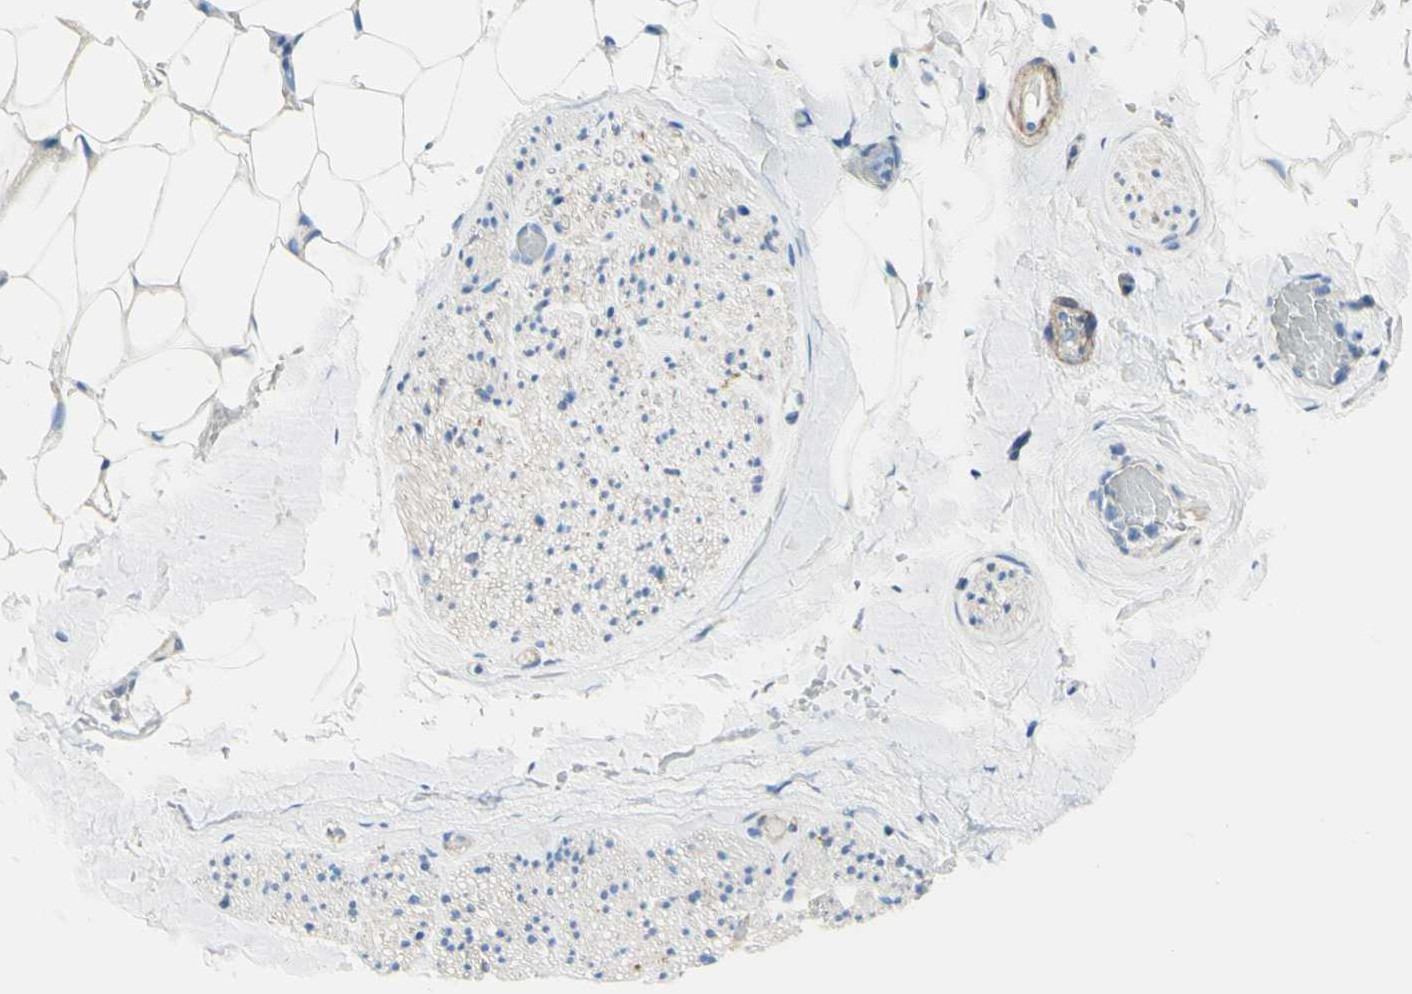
{"staining": {"intensity": "negative", "quantity": "none", "location": "none"}, "tissue": "adipose tissue", "cell_type": "Adipocytes", "image_type": "normal", "snomed": [{"axis": "morphology", "description": "Normal tissue, NOS"}, {"axis": "topography", "description": "Peripheral nerve tissue"}], "caption": "DAB immunohistochemical staining of normal adipose tissue demonstrates no significant expression in adipocytes.", "gene": "RETREG2", "patient": {"sex": "male", "age": 70}}